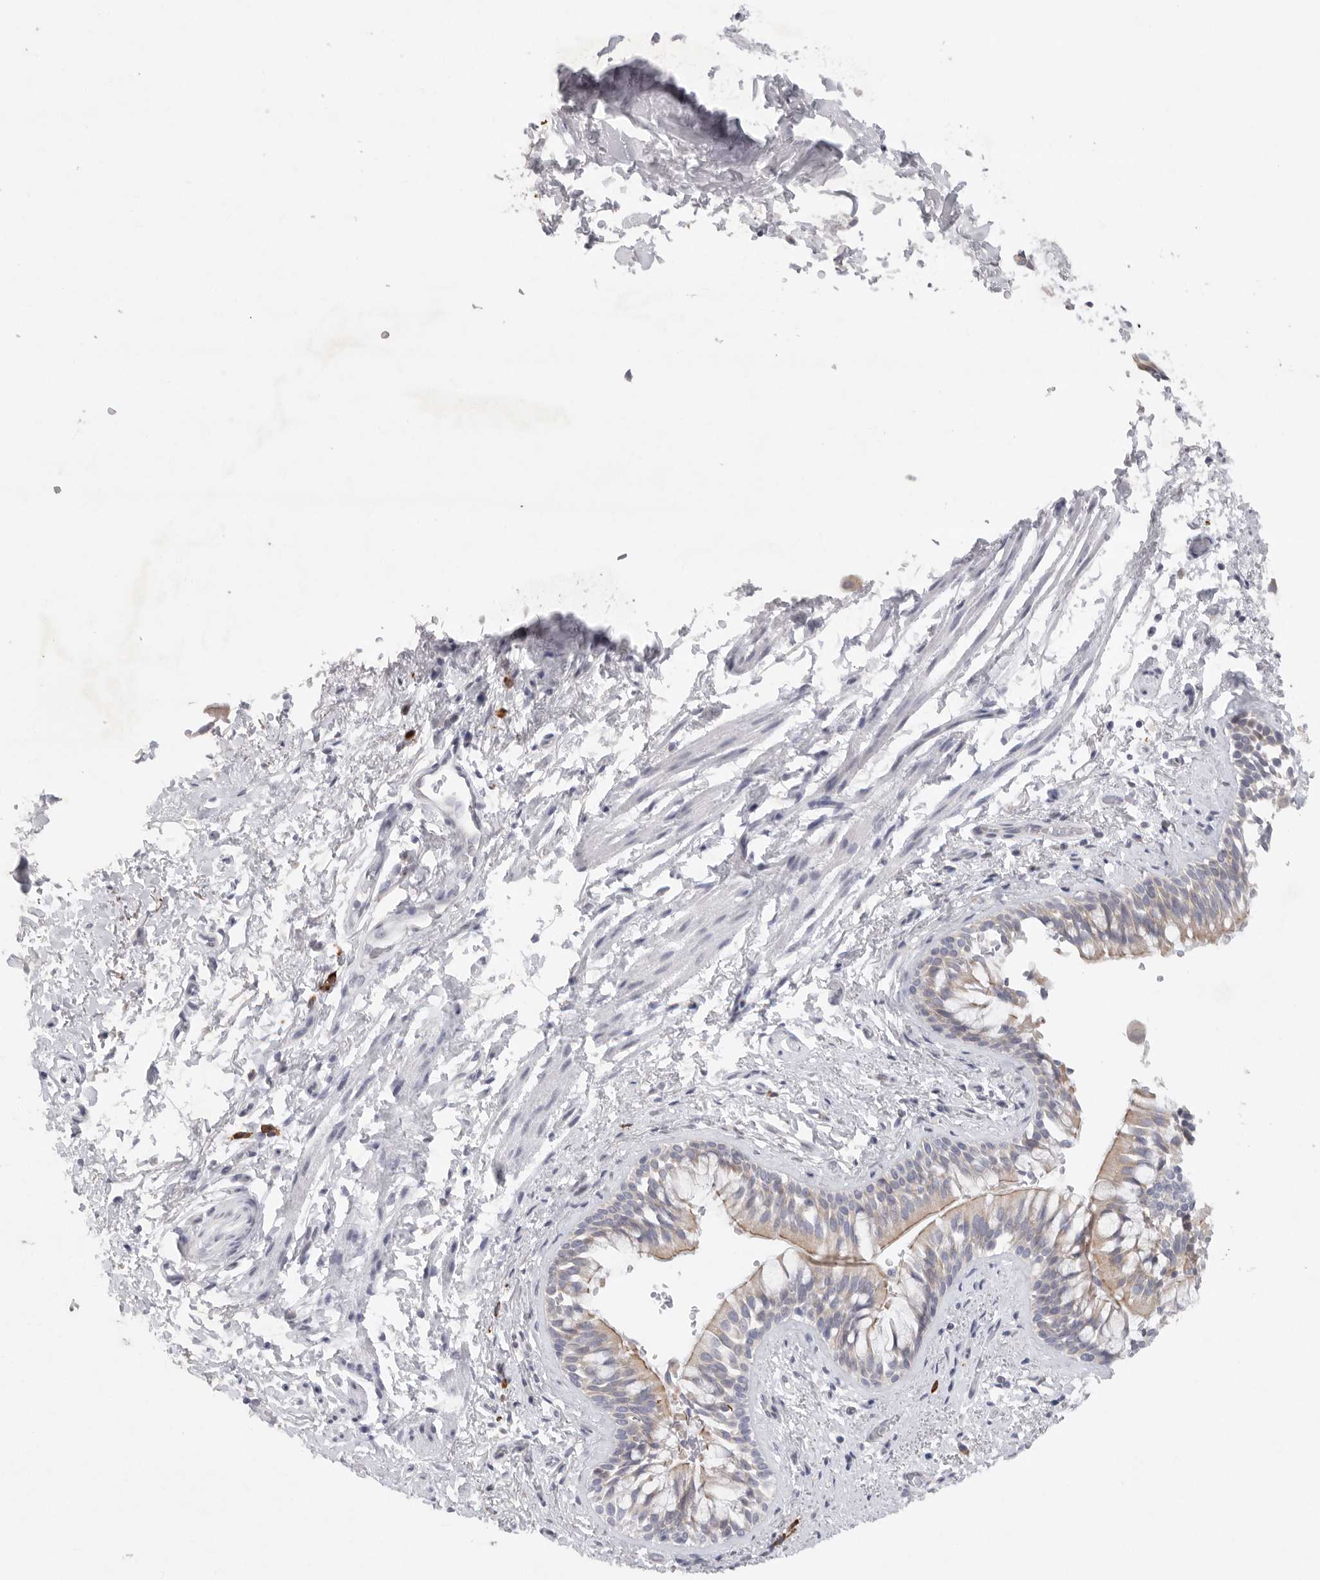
{"staining": {"intensity": "weak", "quantity": ">75%", "location": "cytoplasmic/membranous"}, "tissue": "bronchus", "cell_type": "Respiratory epithelial cells", "image_type": "normal", "snomed": [{"axis": "morphology", "description": "Normal tissue, NOS"}, {"axis": "morphology", "description": "Inflammation, NOS"}, {"axis": "topography", "description": "Cartilage tissue"}, {"axis": "topography", "description": "Bronchus"}, {"axis": "topography", "description": "Lung"}], "caption": "Protein staining of benign bronchus demonstrates weak cytoplasmic/membranous expression in about >75% of respiratory epithelial cells. (Brightfield microscopy of DAB IHC at high magnification).", "gene": "TMEM69", "patient": {"sex": "female", "age": 64}}